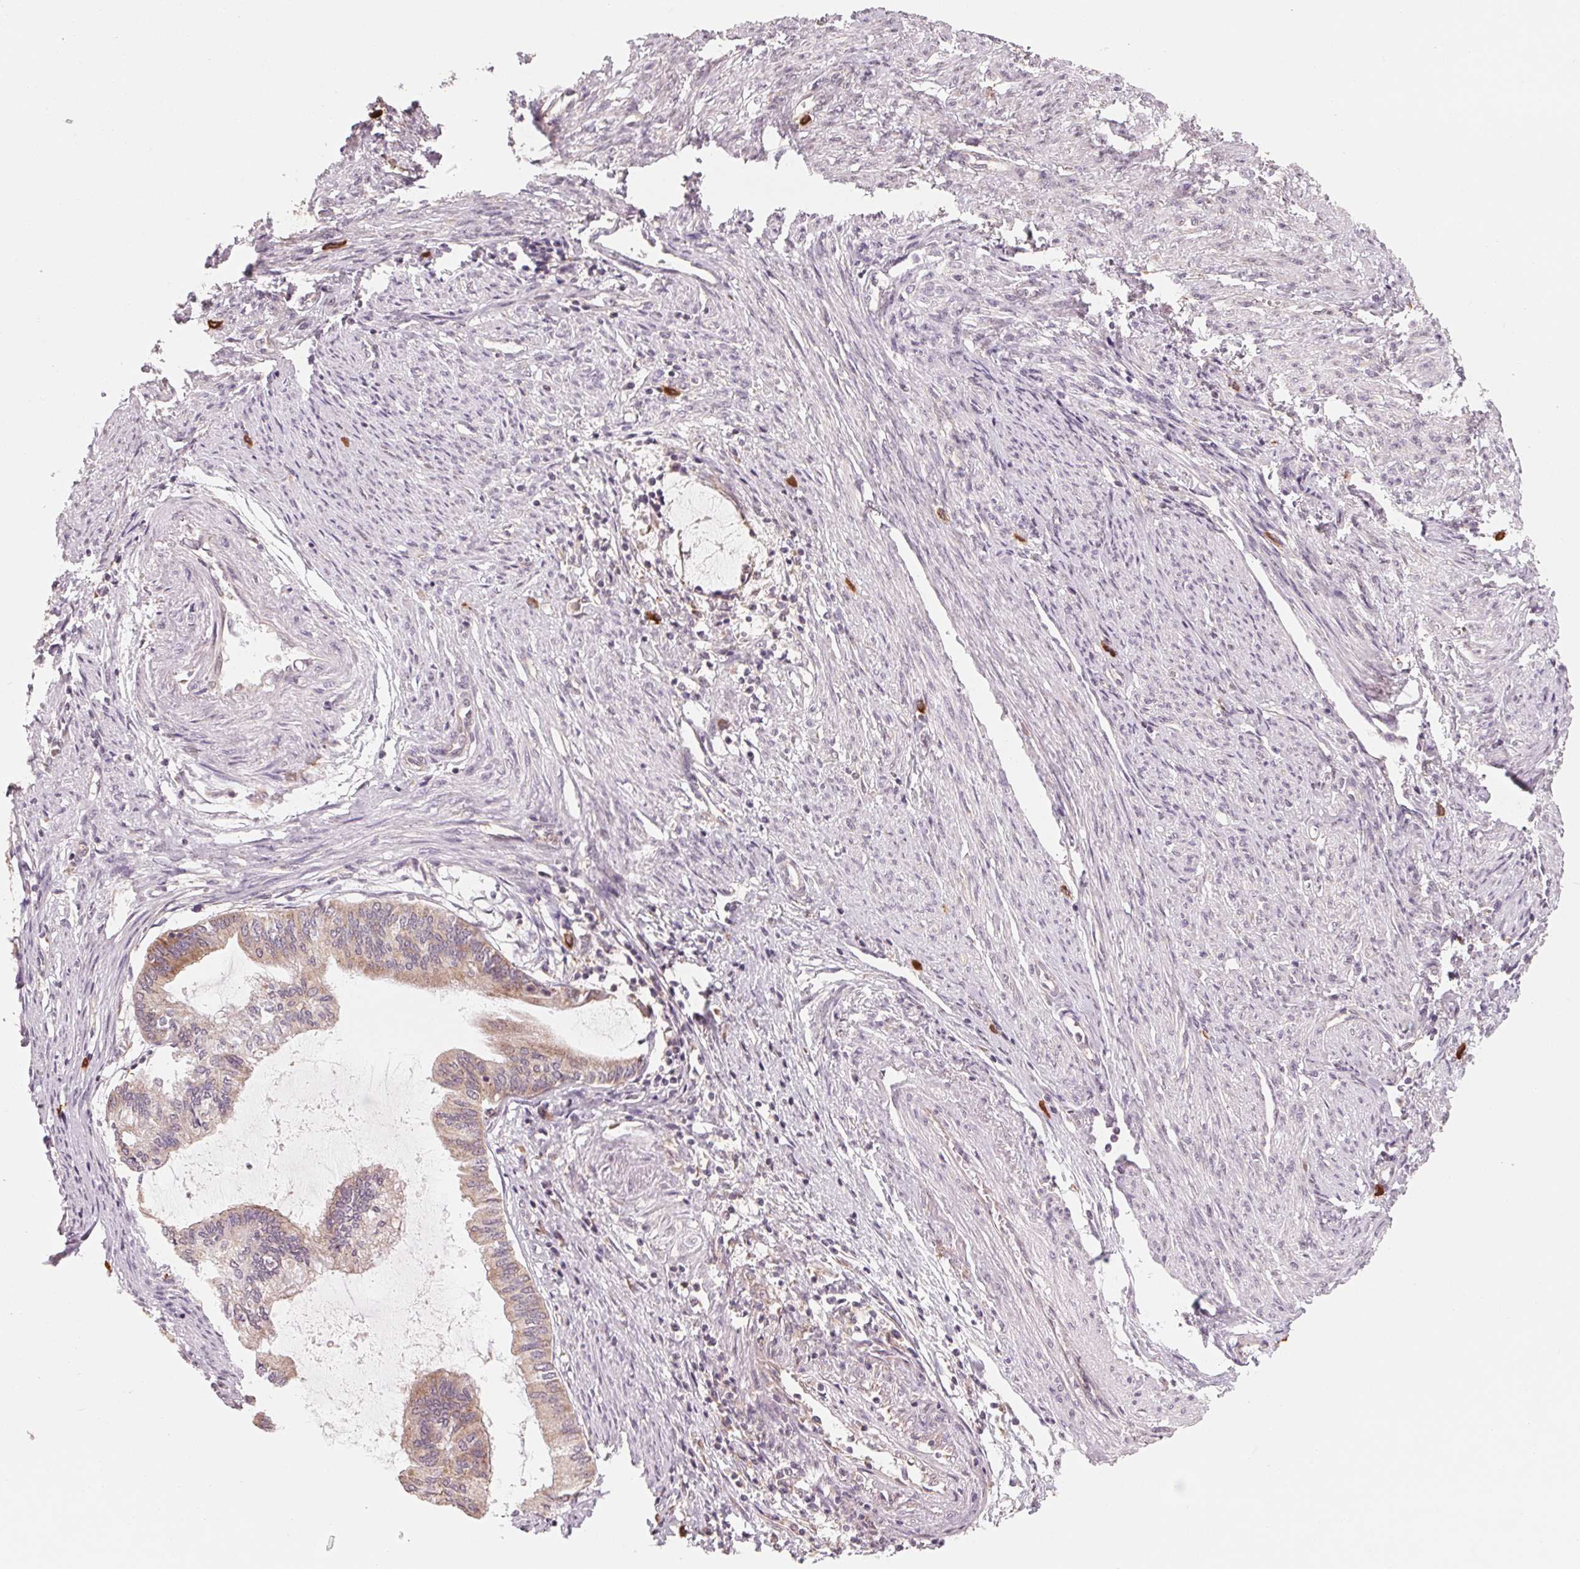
{"staining": {"intensity": "moderate", "quantity": ">75%", "location": "cytoplasmic/membranous"}, "tissue": "endometrial cancer", "cell_type": "Tumor cells", "image_type": "cancer", "snomed": [{"axis": "morphology", "description": "Adenocarcinoma, NOS"}, {"axis": "topography", "description": "Endometrium"}], "caption": "A histopathology image of human endometrial cancer stained for a protein exhibits moderate cytoplasmic/membranous brown staining in tumor cells.", "gene": "GIGYF2", "patient": {"sex": "female", "age": 86}}